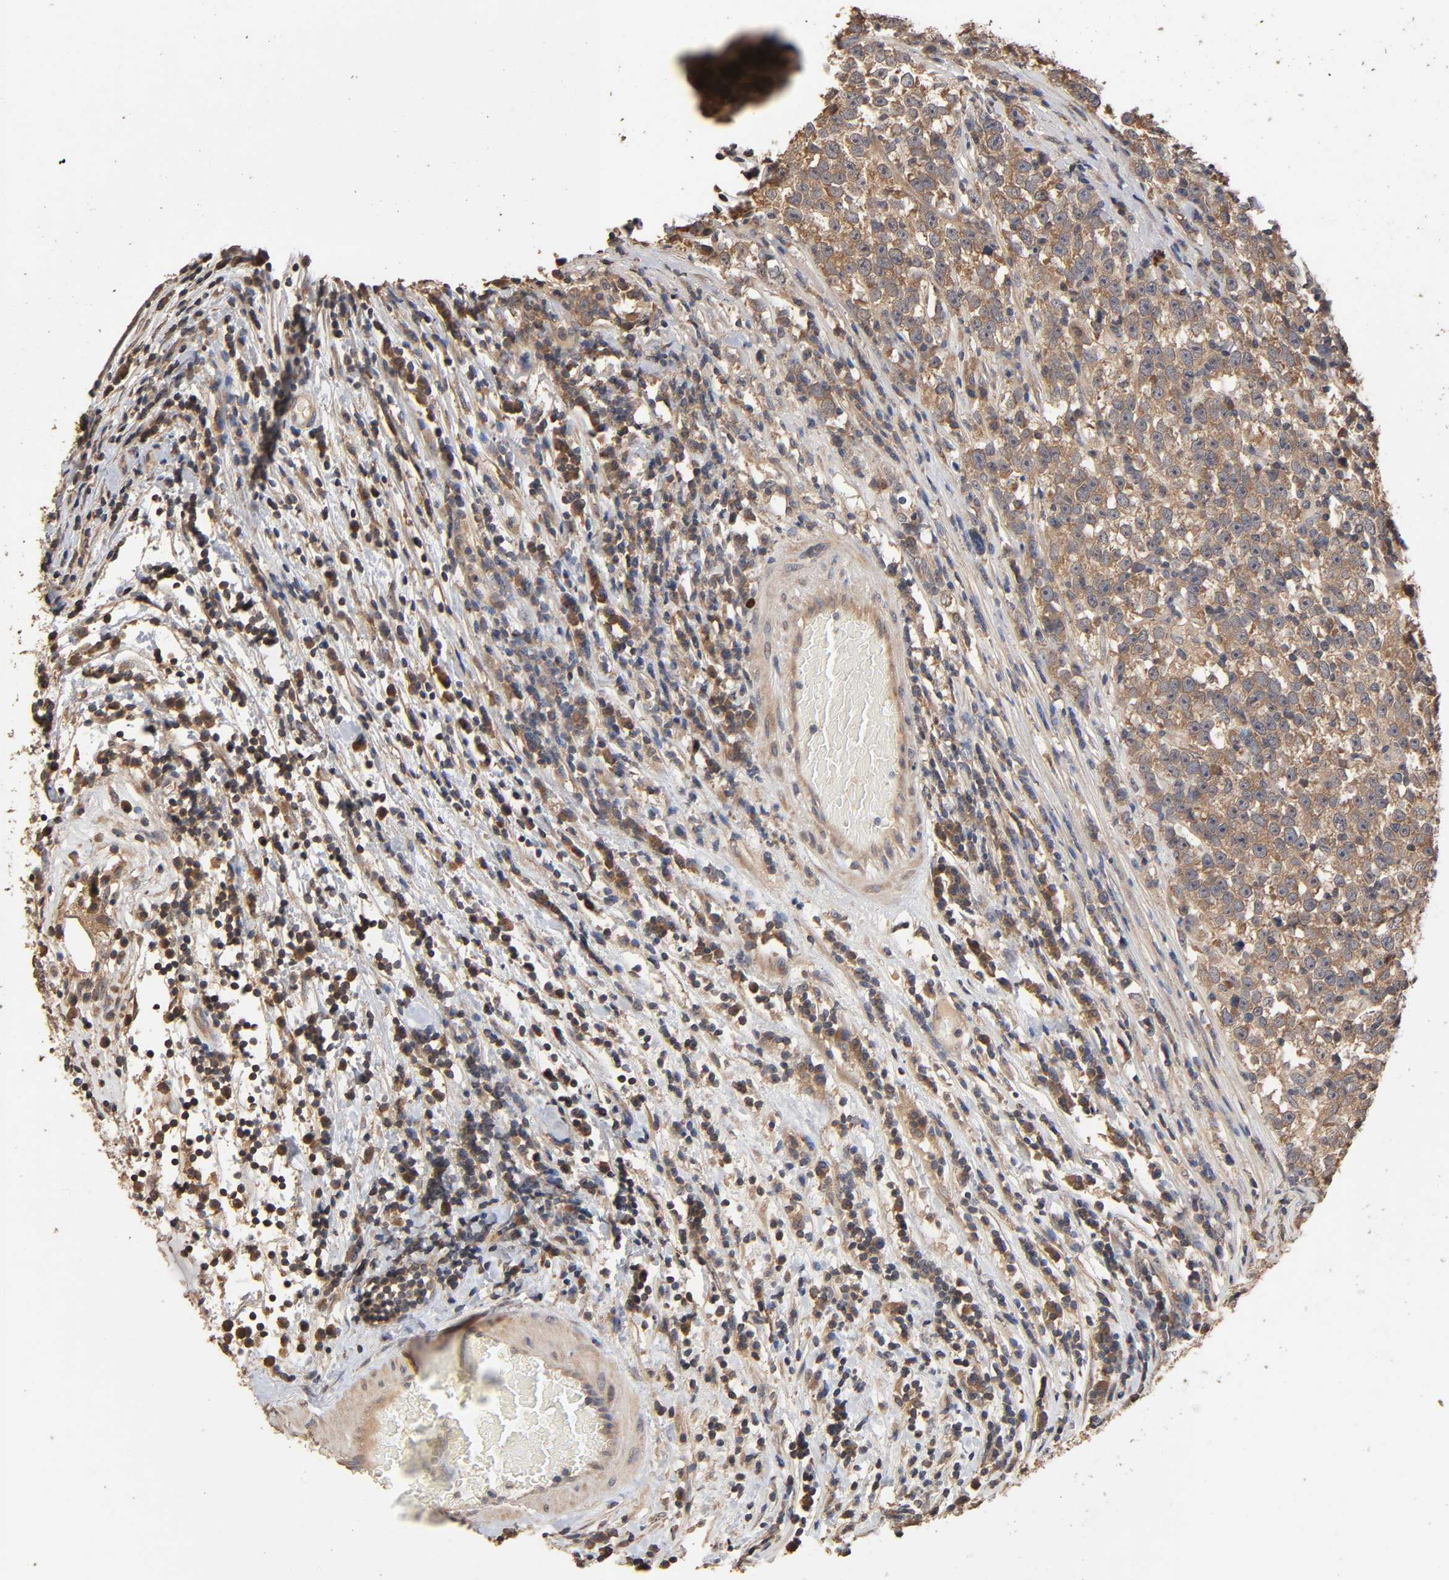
{"staining": {"intensity": "moderate", "quantity": ">75%", "location": "cytoplasmic/membranous"}, "tissue": "testis cancer", "cell_type": "Tumor cells", "image_type": "cancer", "snomed": [{"axis": "morphology", "description": "Seminoma, NOS"}, {"axis": "topography", "description": "Testis"}], "caption": "Immunohistochemistry photomicrograph of human seminoma (testis) stained for a protein (brown), which exhibits medium levels of moderate cytoplasmic/membranous staining in approximately >75% of tumor cells.", "gene": "ARHGEF7", "patient": {"sex": "male", "age": 43}}